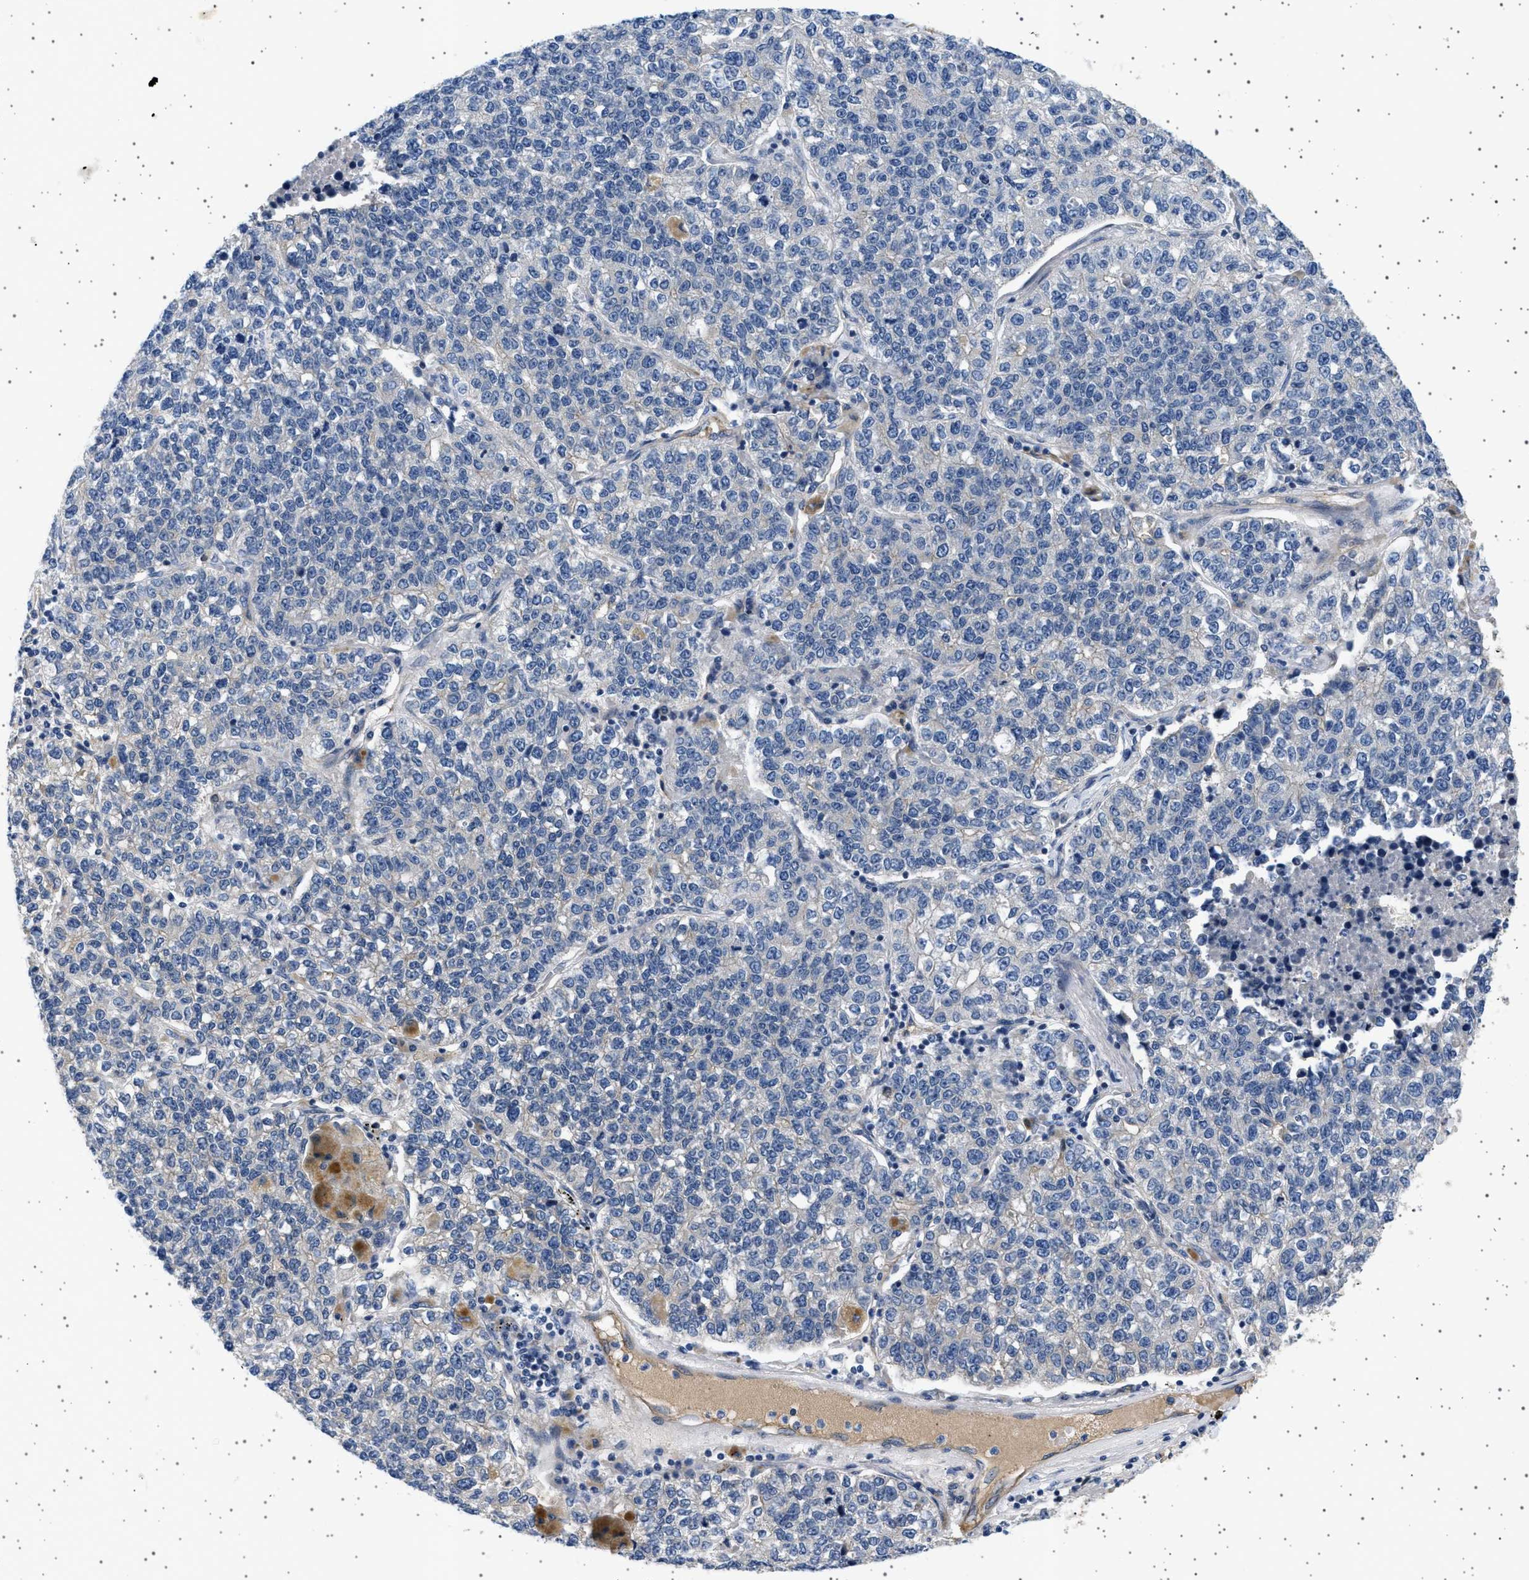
{"staining": {"intensity": "negative", "quantity": "none", "location": "none"}, "tissue": "lung cancer", "cell_type": "Tumor cells", "image_type": "cancer", "snomed": [{"axis": "morphology", "description": "Adenocarcinoma, NOS"}, {"axis": "topography", "description": "Lung"}], "caption": "A high-resolution photomicrograph shows immunohistochemistry (IHC) staining of adenocarcinoma (lung), which reveals no significant positivity in tumor cells.", "gene": "PLPP6", "patient": {"sex": "male", "age": 49}}